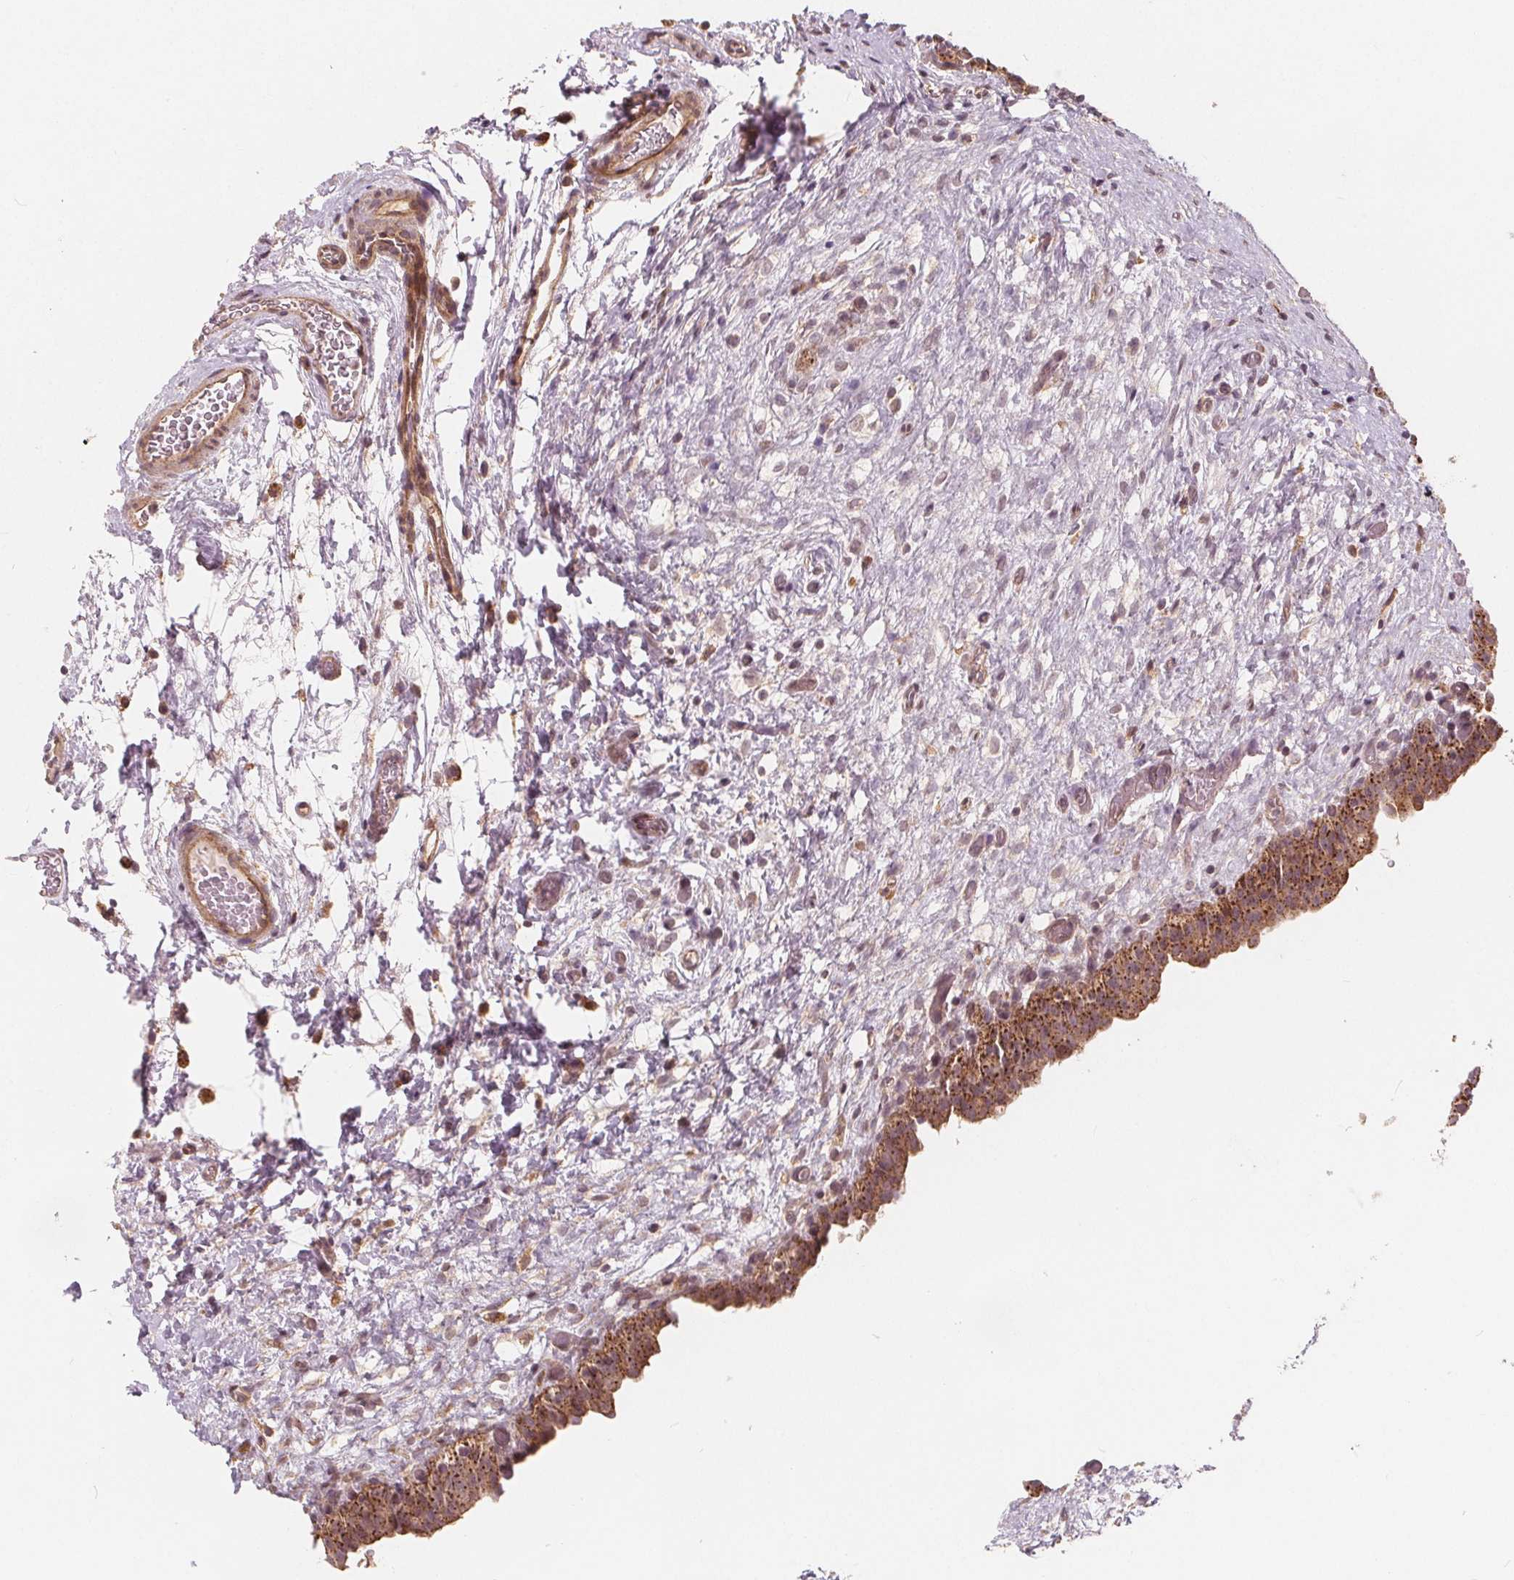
{"staining": {"intensity": "strong", "quantity": ">75%", "location": "cytoplasmic/membranous"}, "tissue": "urinary bladder", "cell_type": "Urothelial cells", "image_type": "normal", "snomed": [{"axis": "morphology", "description": "Normal tissue, NOS"}, {"axis": "topography", "description": "Urinary bladder"}], "caption": "Unremarkable urinary bladder displays strong cytoplasmic/membranous expression in approximately >75% of urothelial cells, visualized by immunohistochemistry. (Stains: DAB in brown, nuclei in blue, Microscopy: brightfield microscopy at high magnification).", "gene": "SNX12", "patient": {"sex": "male", "age": 69}}